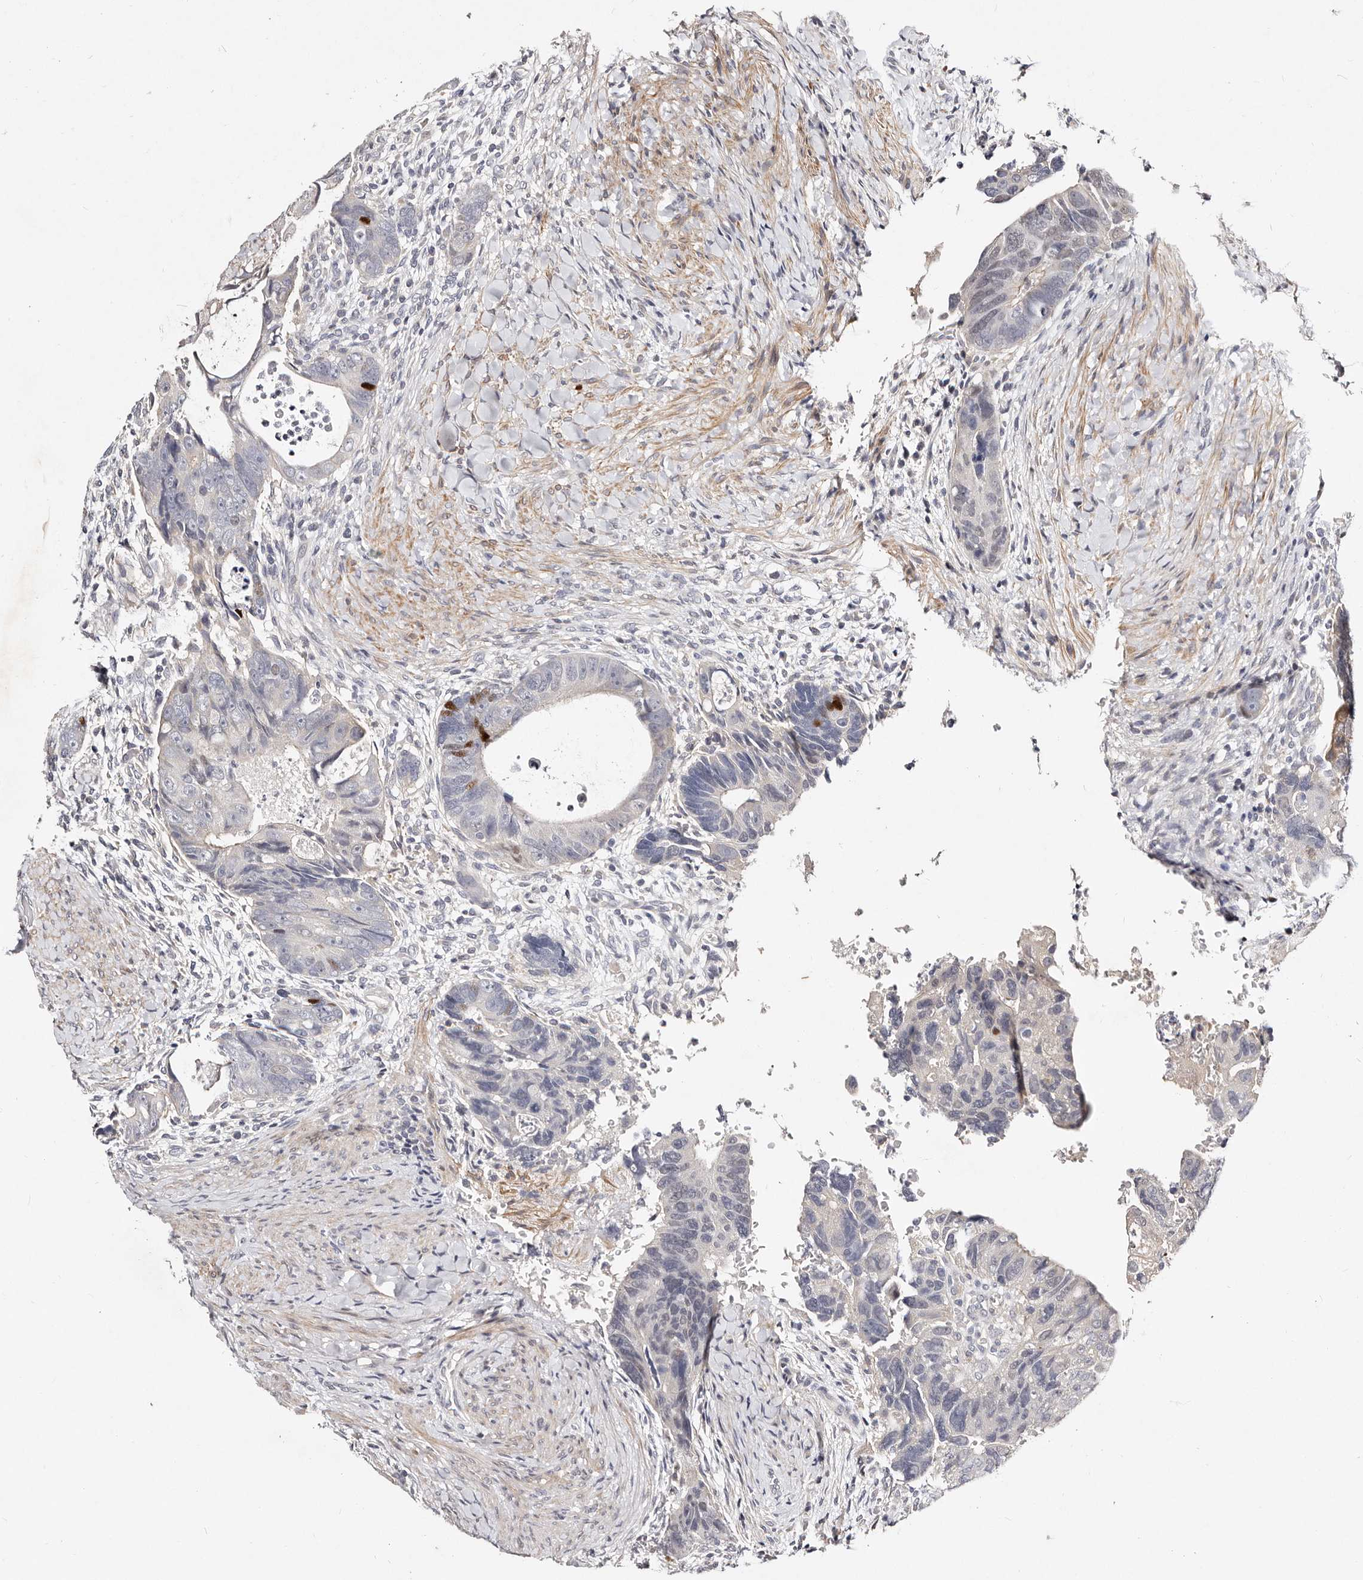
{"staining": {"intensity": "negative", "quantity": "none", "location": "none"}, "tissue": "colorectal cancer", "cell_type": "Tumor cells", "image_type": "cancer", "snomed": [{"axis": "morphology", "description": "Adenocarcinoma, NOS"}, {"axis": "topography", "description": "Rectum"}], "caption": "High power microscopy photomicrograph of an immunohistochemistry micrograph of adenocarcinoma (colorectal), revealing no significant staining in tumor cells.", "gene": "MRPS33", "patient": {"sex": "male", "age": 59}}